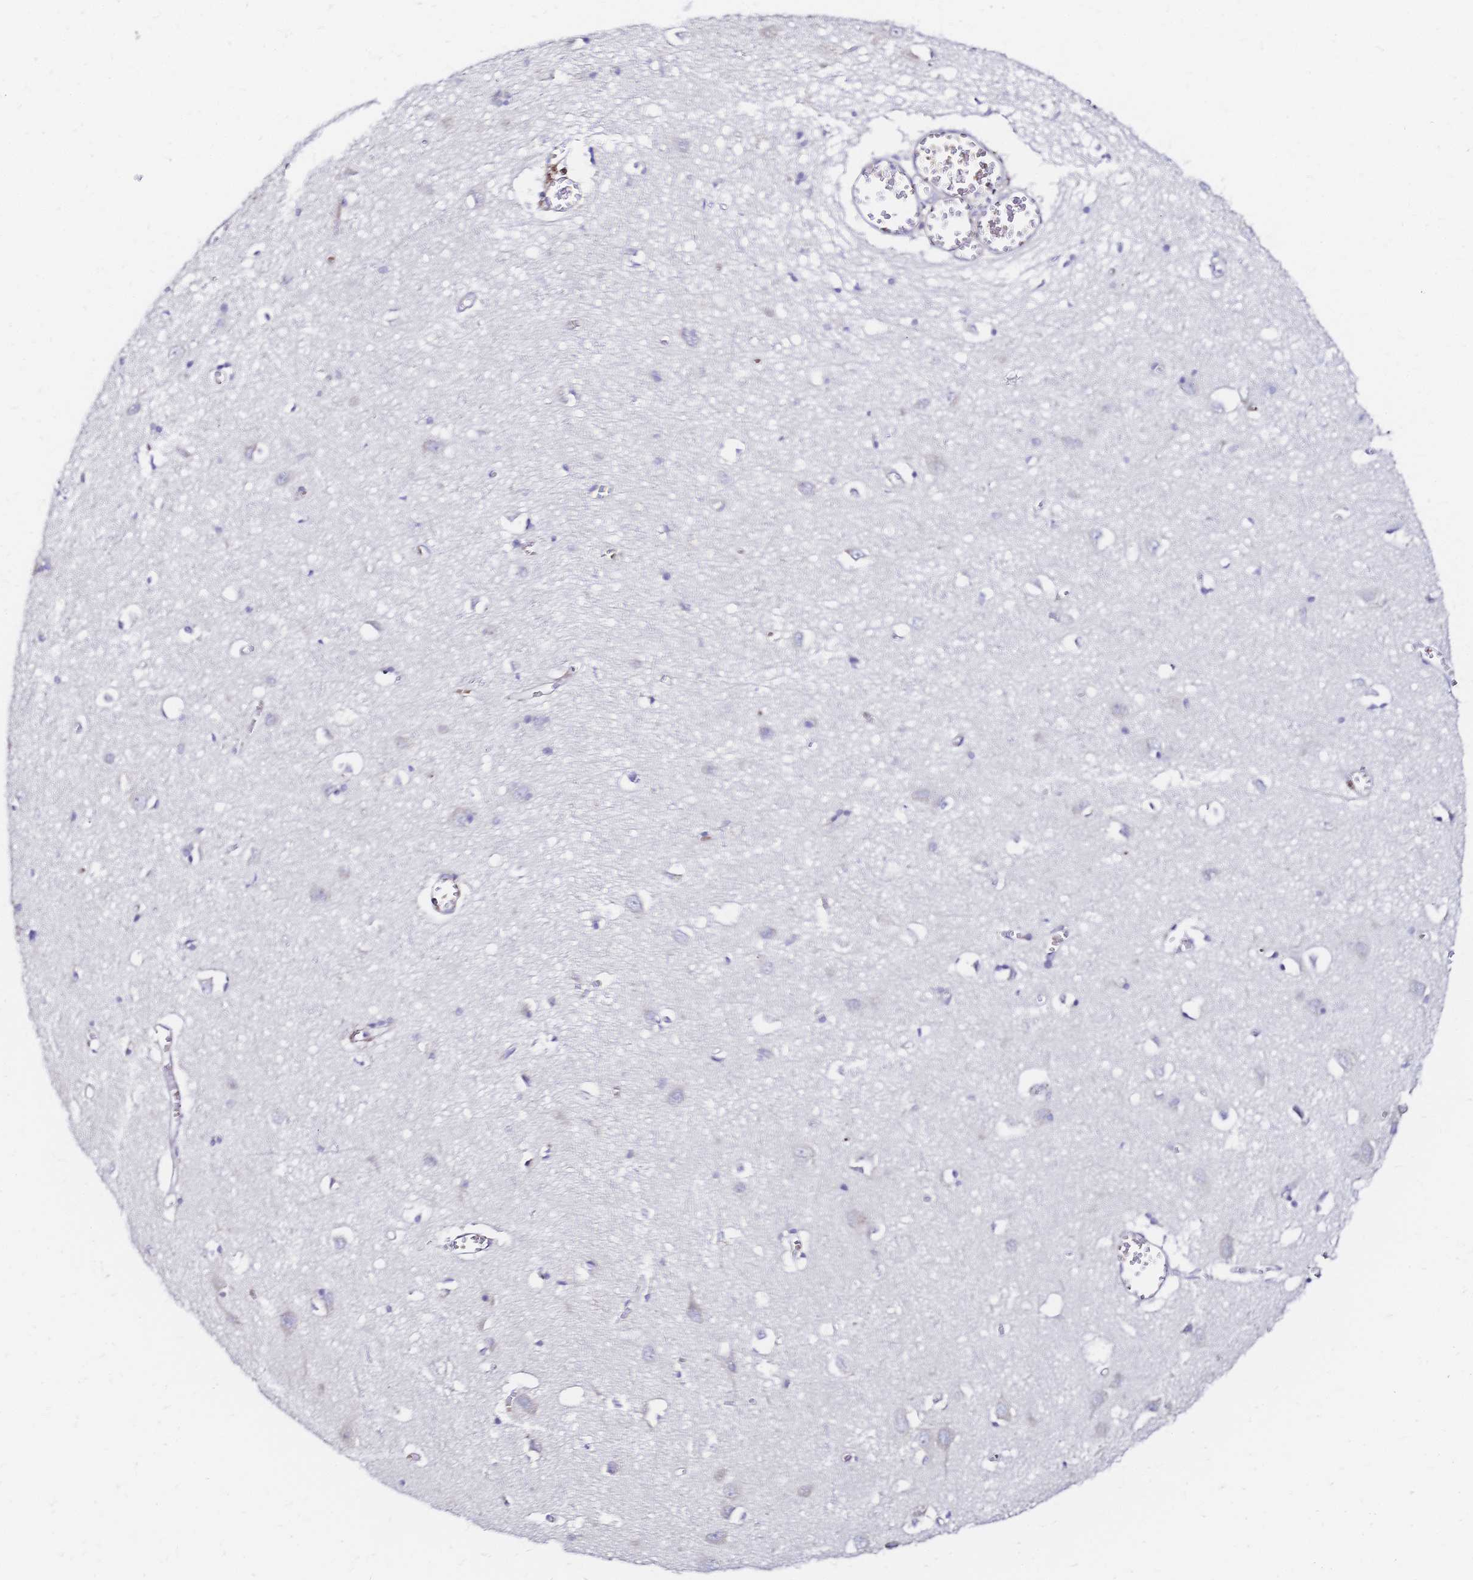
{"staining": {"intensity": "negative", "quantity": "none", "location": "none"}, "tissue": "cerebral cortex", "cell_type": "Endothelial cells", "image_type": "normal", "snomed": [{"axis": "morphology", "description": "Normal tissue, NOS"}, {"axis": "topography", "description": "Cerebral cortex"}], "caption": "Endothelial cells show no significant expression in benign cerebral cortex. (DAB (3,3'-diaminobenzidine) IHC visualized using brightfield microscopy, high magnification).", "gene": "SLC5A1", "patient": {"sex": "male", "age": 70}}